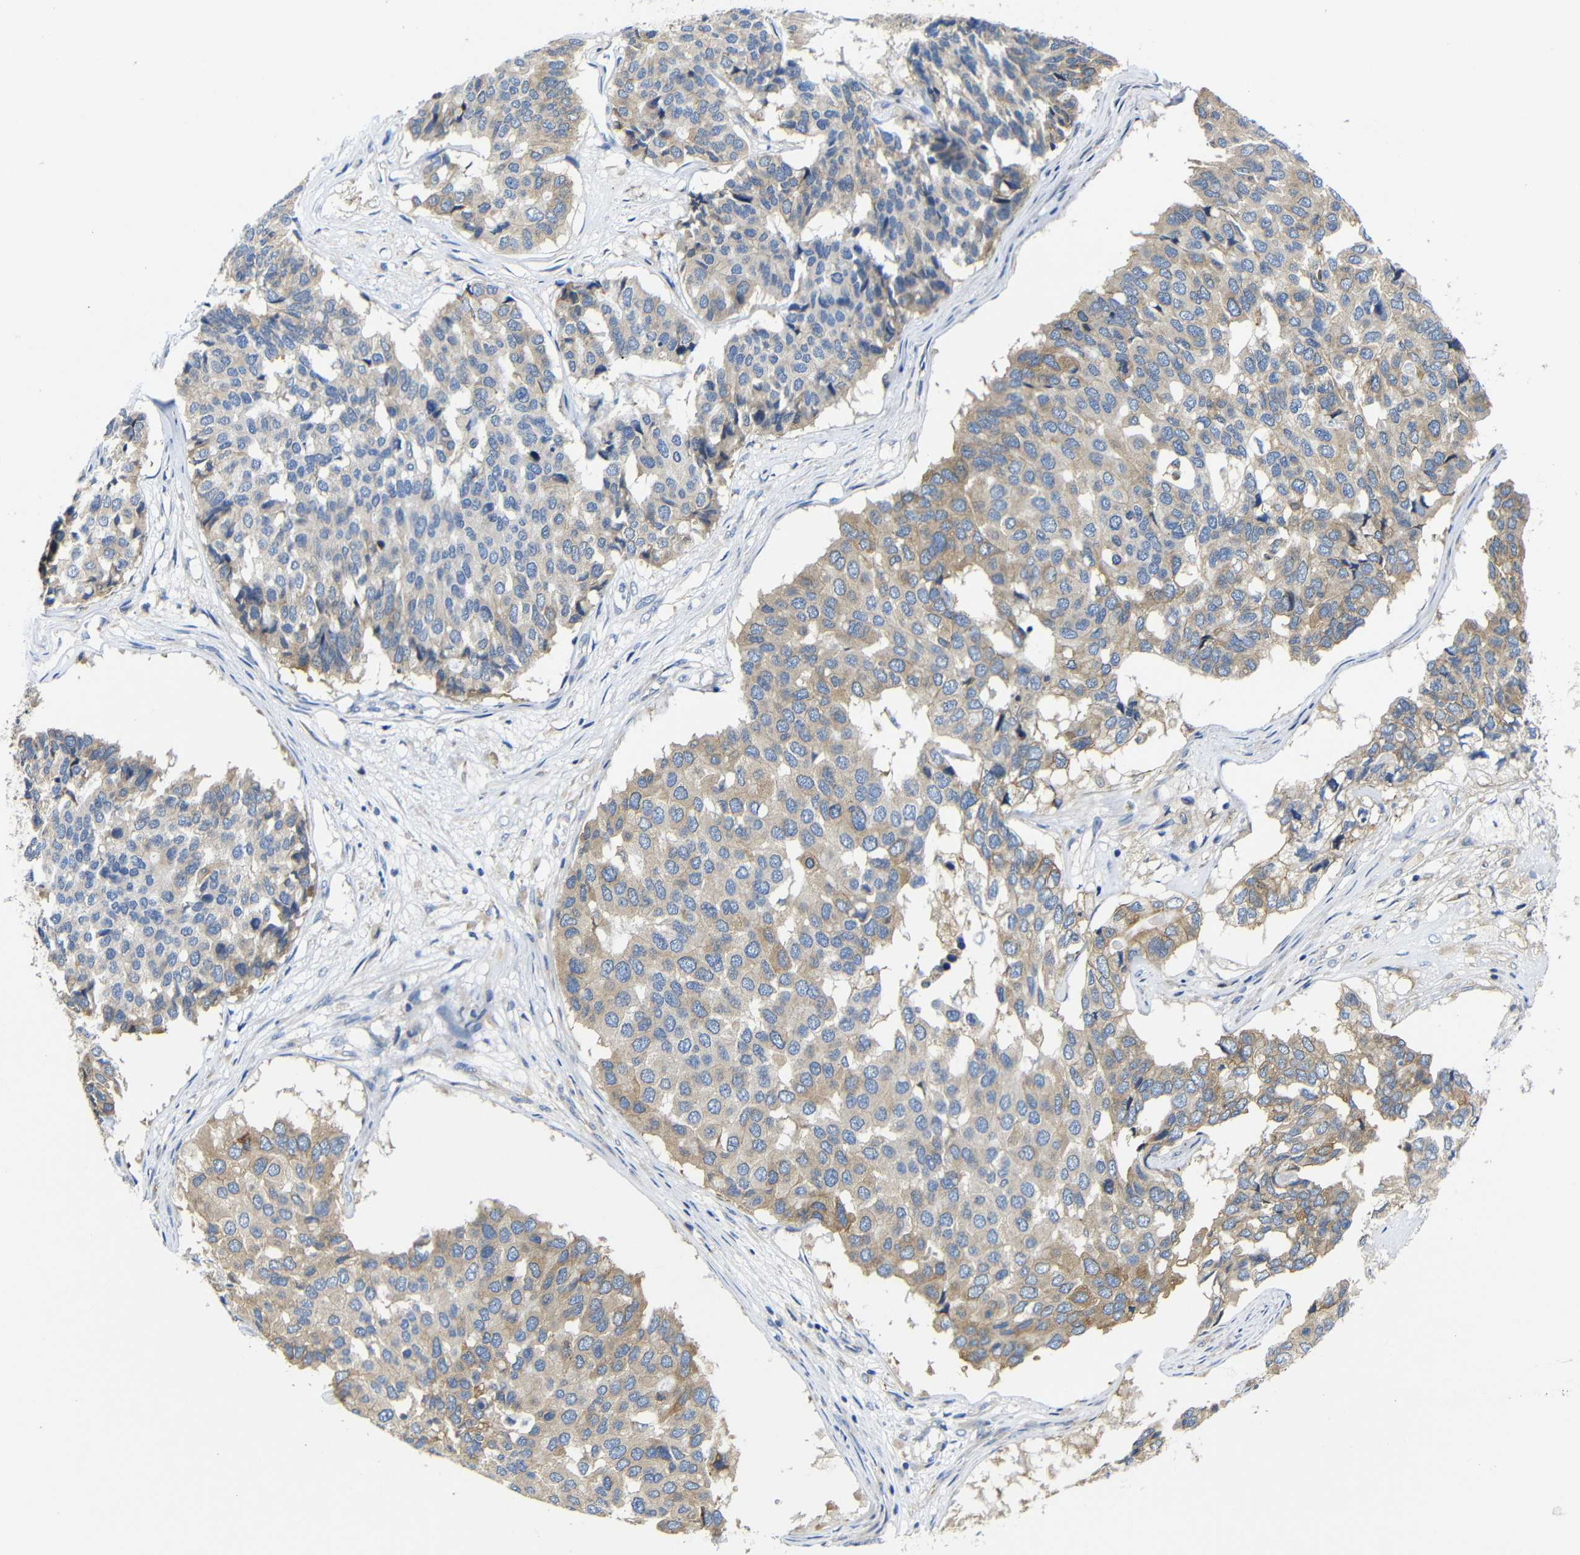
{"staining": {"intensity": "weak", "quantity": "25%-75%", "location": "cytoplasmic/membranous"}, "tissue": "pancreatic cancer", "cell_type": "Tumor cells", "image_type": "cancer", "snomed": [{"axis": "morphology", "description": "Adenocarcinoma, NOS"}, {"axis": "topography", "description": "Pancreas"}], "caption": "Protein staining demonstrates weak cytoplasmic/membranous positivity in approximately 25%-75% of tumor cells in adenocarcinoma (pancreatic).", "gene": "CLCC1", "patient": {"sex": "male", "age": 50}}